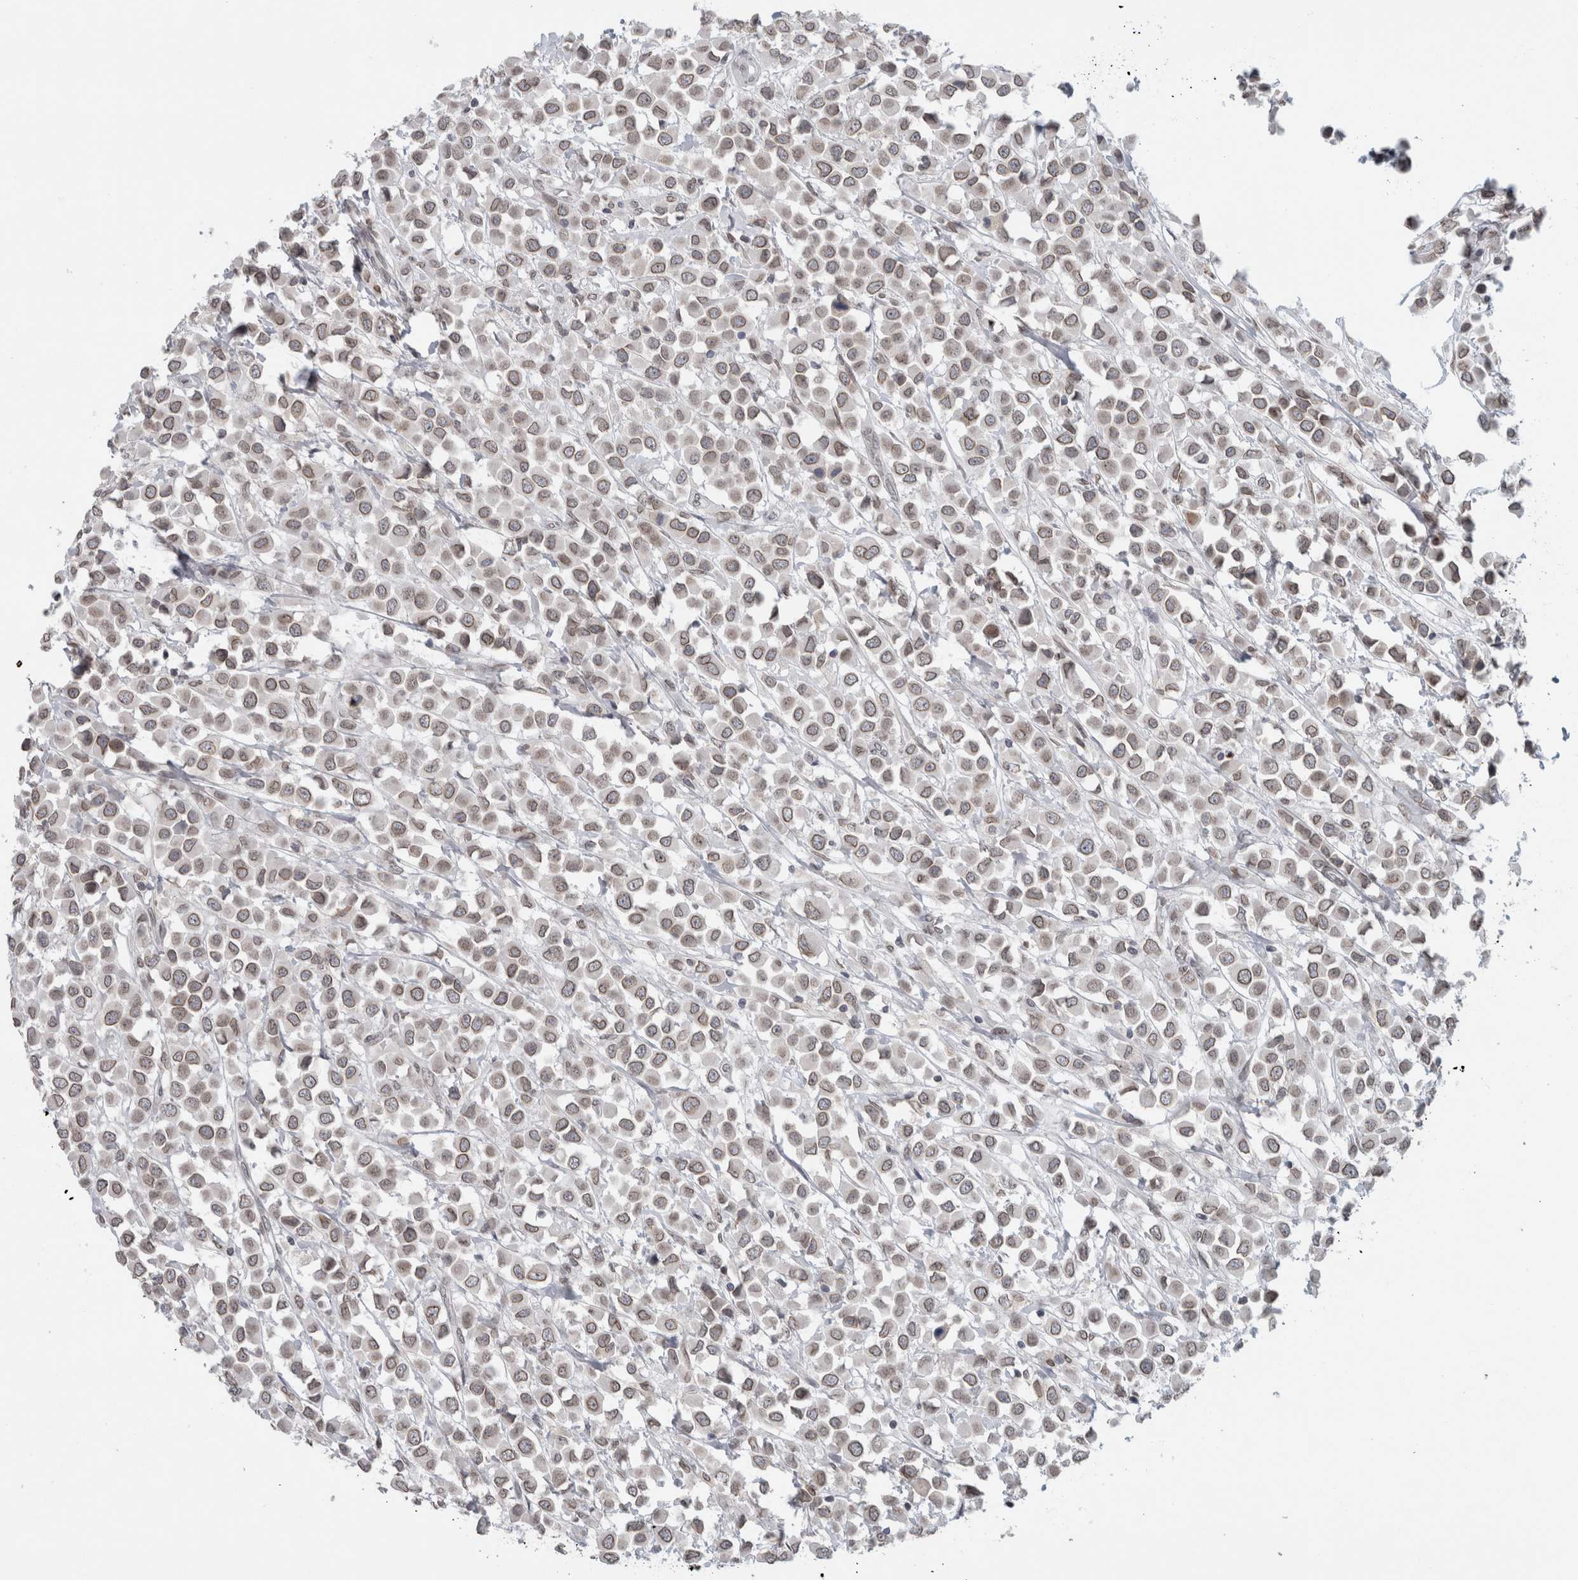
{"staining": {"intensity": "weak", "quantity": ">75%", "location": "cytoplasmic/membranous,nuclear"}, "tissue": "breast cancer", "cell_type": "Tumor cells", "image_type": "cancer", "snomed": [{"axis": "morphology", "description": "Duct carcinoma"}, {"axis": "topography", "description": "Breast"}], "caption": "A micrograph of breast cancer stained for a protein exhibits weak cytoplasmic/membranous and nuclear brown staining in tumor cells. (Stains: DAB in brown, nuclei in blue, Microscopy: brightfield microscopy at high magnification).", "gene": "ZNF770", "patient": {"sex": "female", "age": 61}}